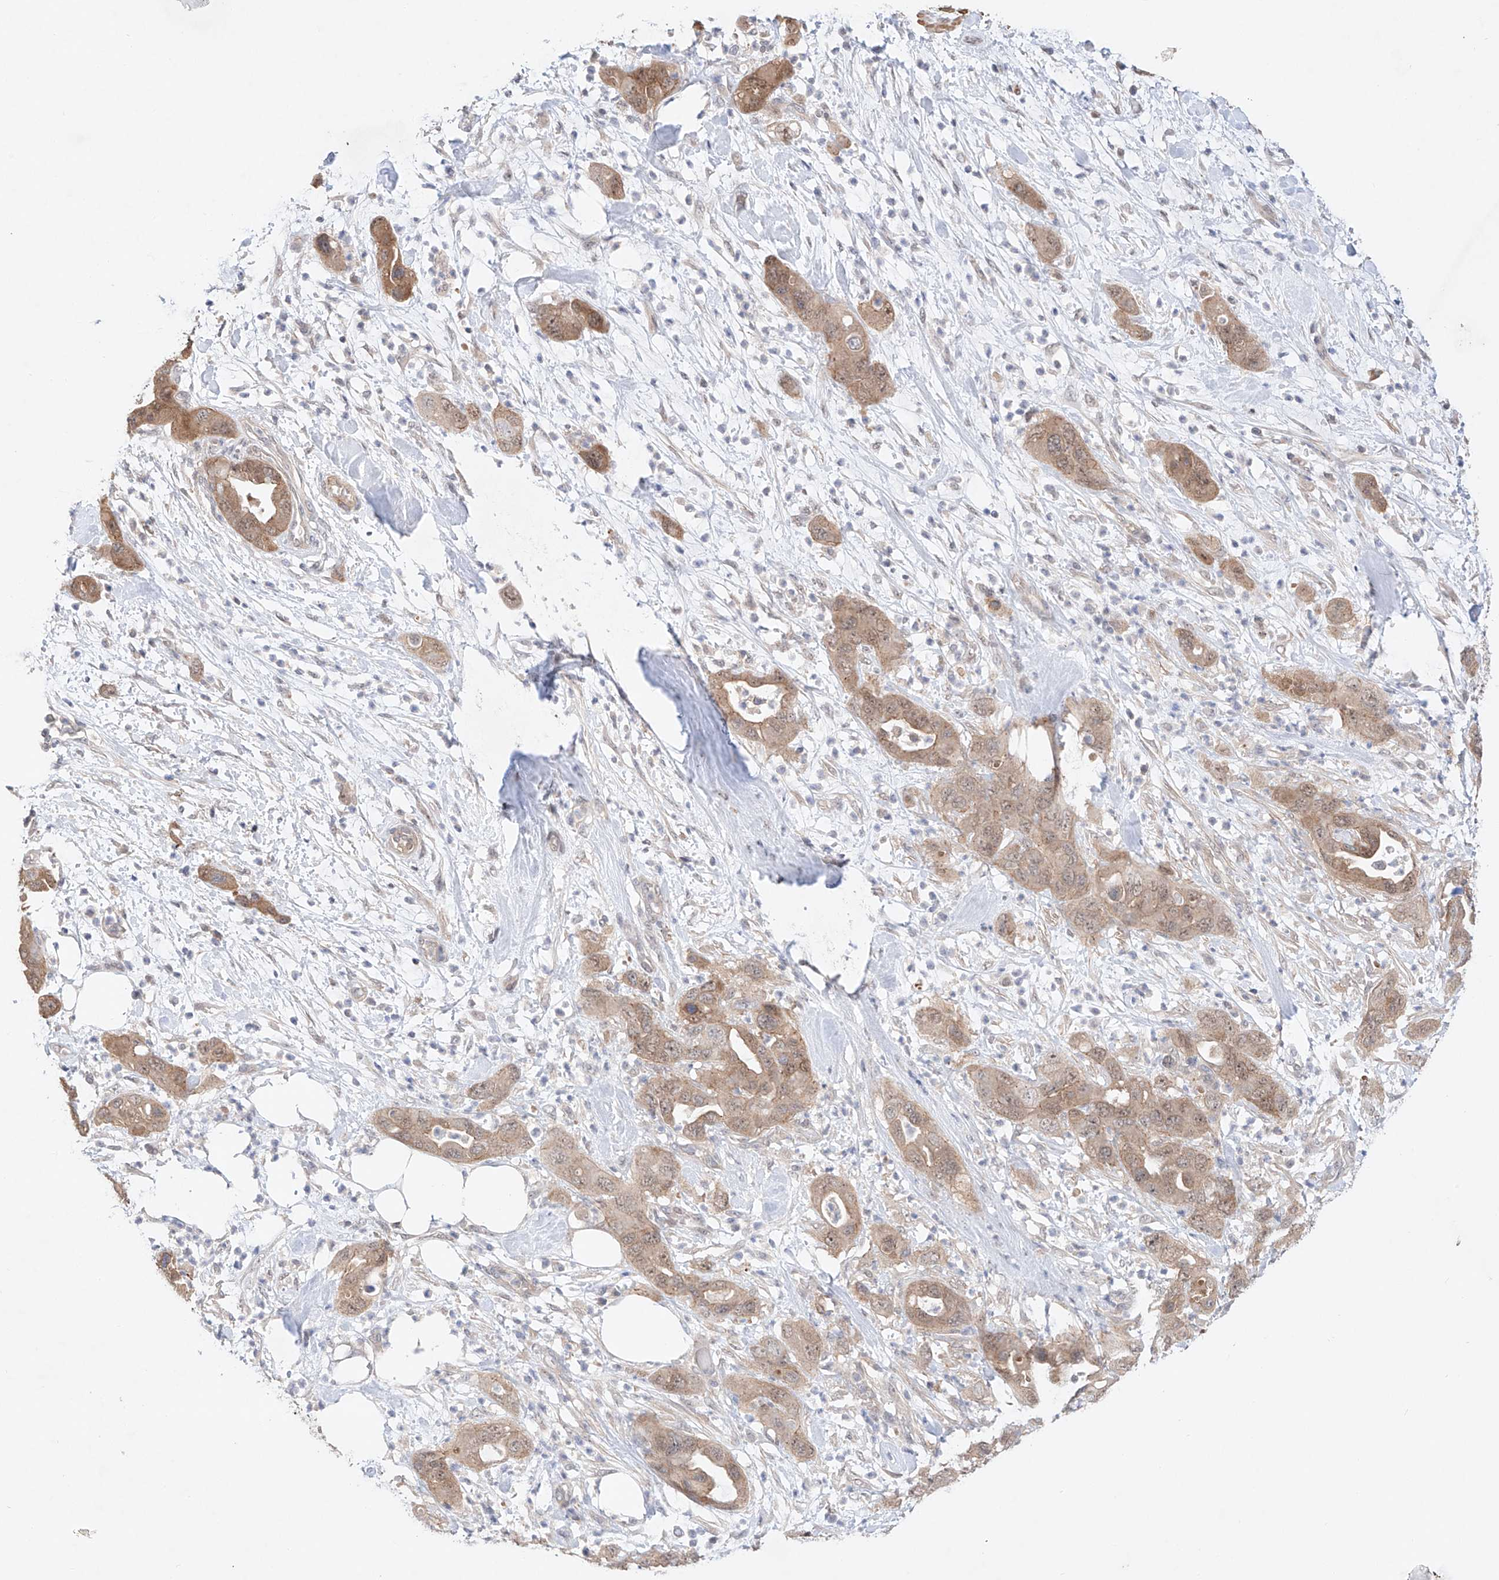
{"staining": {"intensity": "weak", "quantity": "25%-75%", "location": "cytoplasmic/membranous"}, "tissue": "pancreatic cancer", "cell_type": "Tumor cells", "image_type": "cancer", "snomed": [{"axis": "morphology", "description": "Adenocarcinoma, NOS"}, {"axis": "topography", "description": "Pancreas"}], "caption": "Immunohistochemical staining of pancreatic cancer (adenocarcinoma) shows low levels of weak cytoplasmic/membranous protein staining in about 25%-75% of tumor cells.", "gene": "TSR2", "patient": {"sex": "female", "age": 71}}